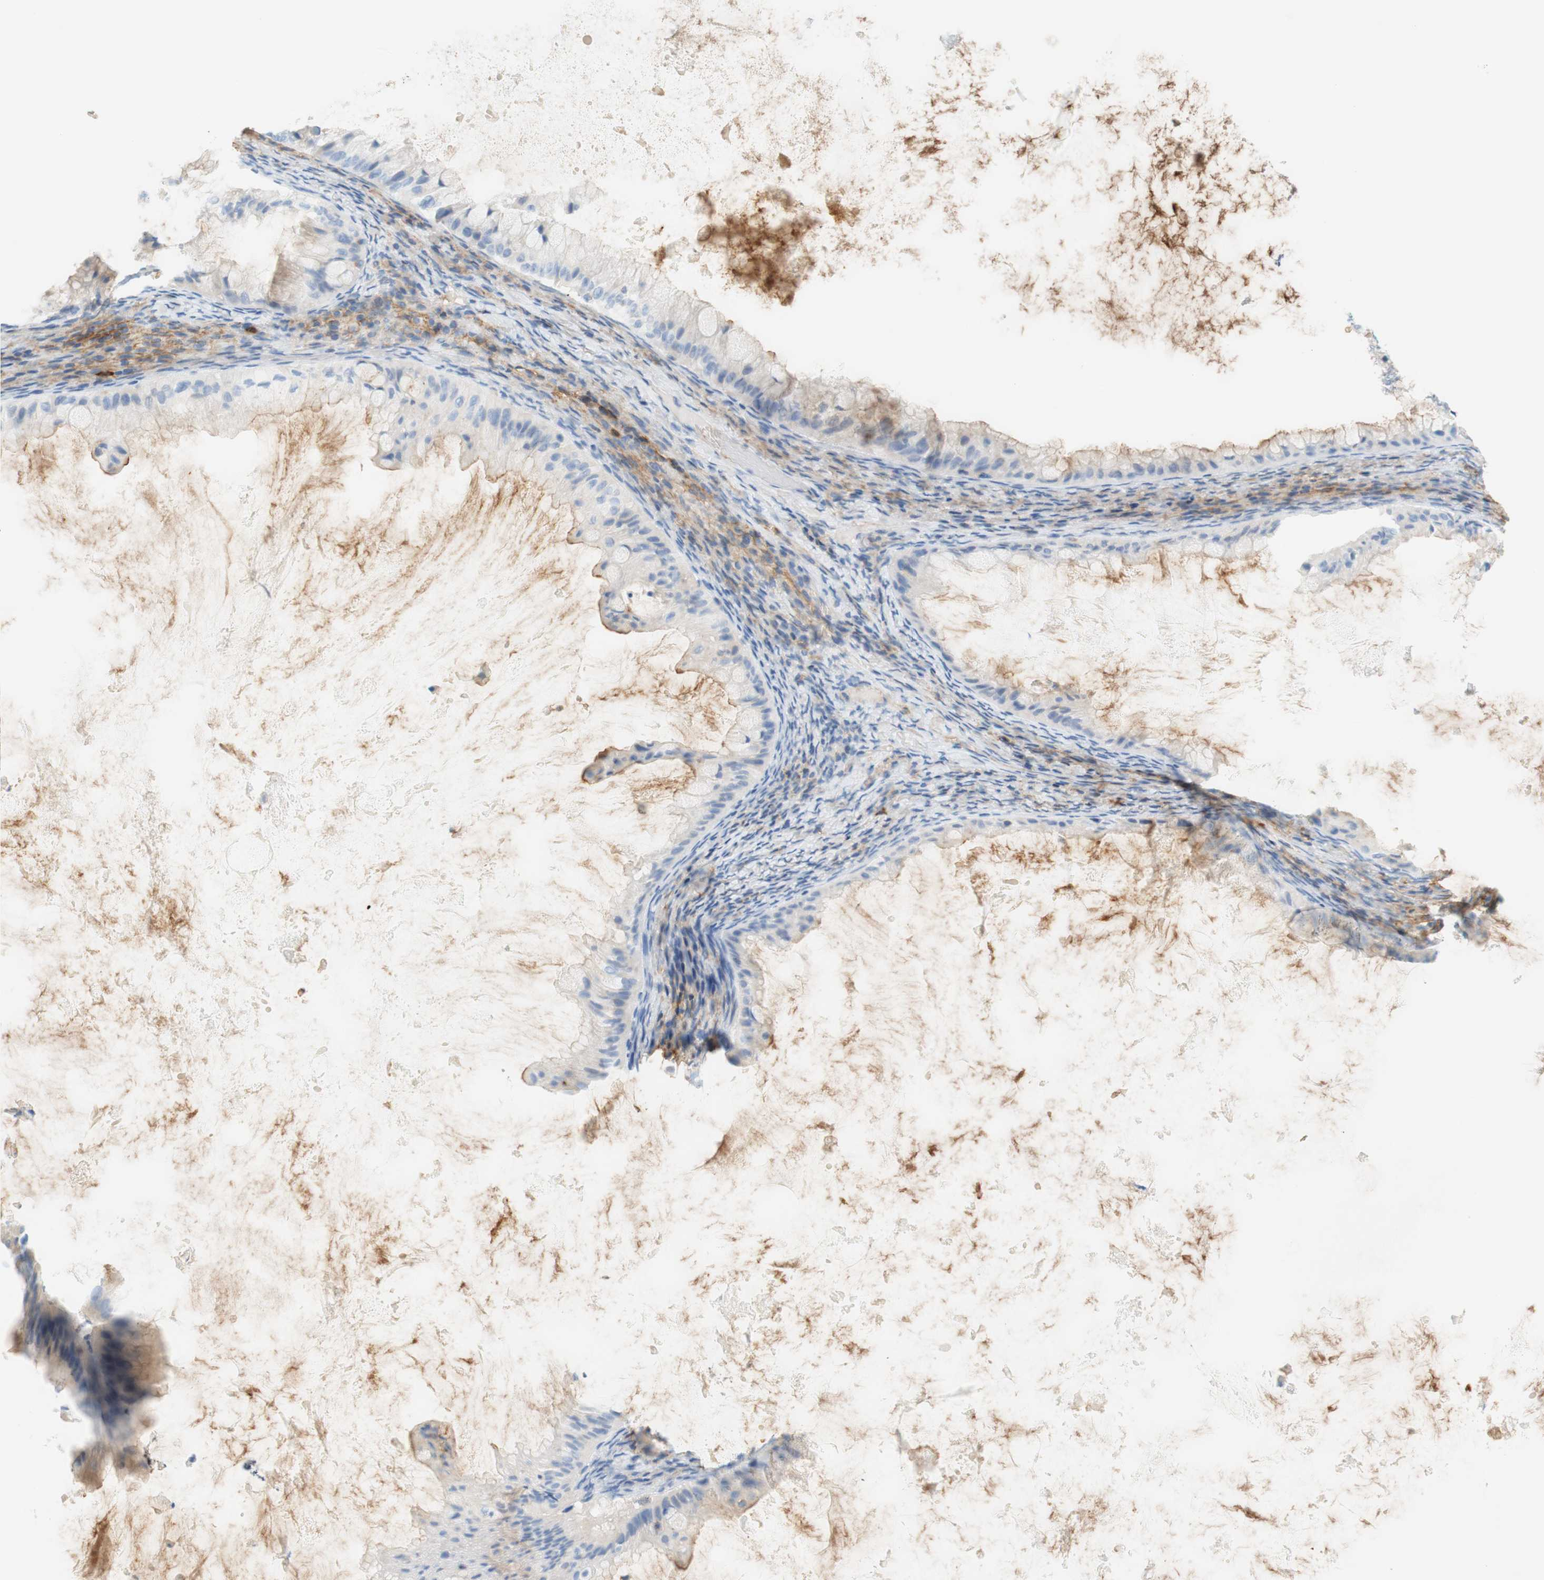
{"staining": {"intensity": "negative", "quantity": "none", "location": "none"}, "tissue": "ovarian cancer", "cell_type": "Tumor cells", "image_type": "cancer", "snomed": [{"axis": "morphology", "description": "Cystadenocarcinoma, mucinous, NOS"}, {"axis": "topography", "description": "Ovary"}], "caption": "Tumor cells are negative for brown protein staining in mucinous cystadenocarcinoma (ovarian).", "gene": "STOM", "patient": {"sex": "female", "age": 61}}